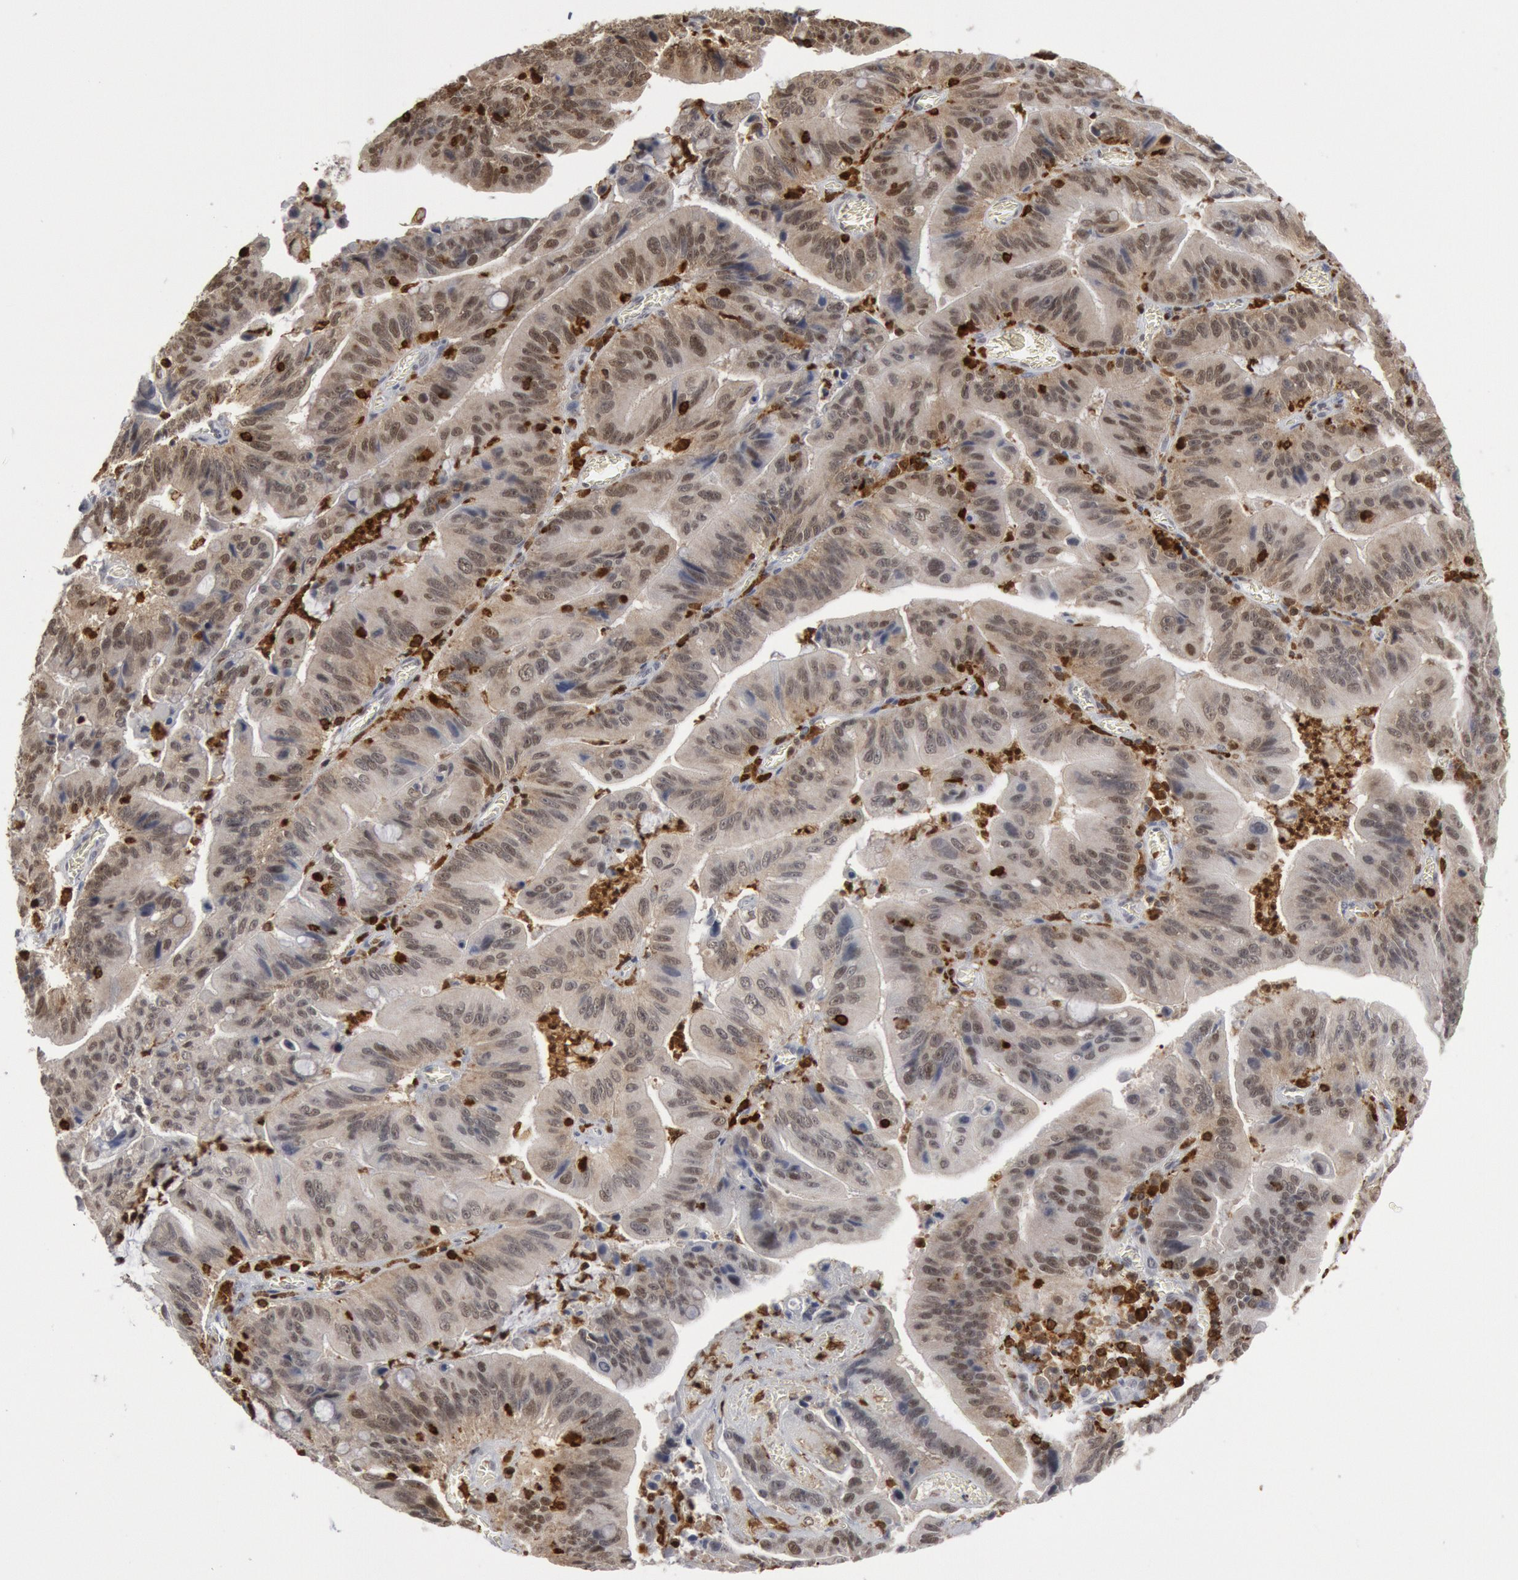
{"staining": {"intensity": "weak", "quantity": ">75%", "location": "cytoplasmic/membranous,nuclear"}, "tissue": "stomach cancer", "cell_type": "Tumor cells", "image_type": "cancer", "snomed": [{"axis": "morphology", "description": "Adenocarcinoma, NOS"}, {"axis": "topography", "description": "Stomach, upper"}], "caption": "Human stomach adenocarcinoma stained for a protein (brown) exhibits weak cytoplasmic/membranous and nuclear positive positivity in approximately >75% of tumor cells.", "gene": "PTPN6", "patient": {"sex": "male", "age": 63}}